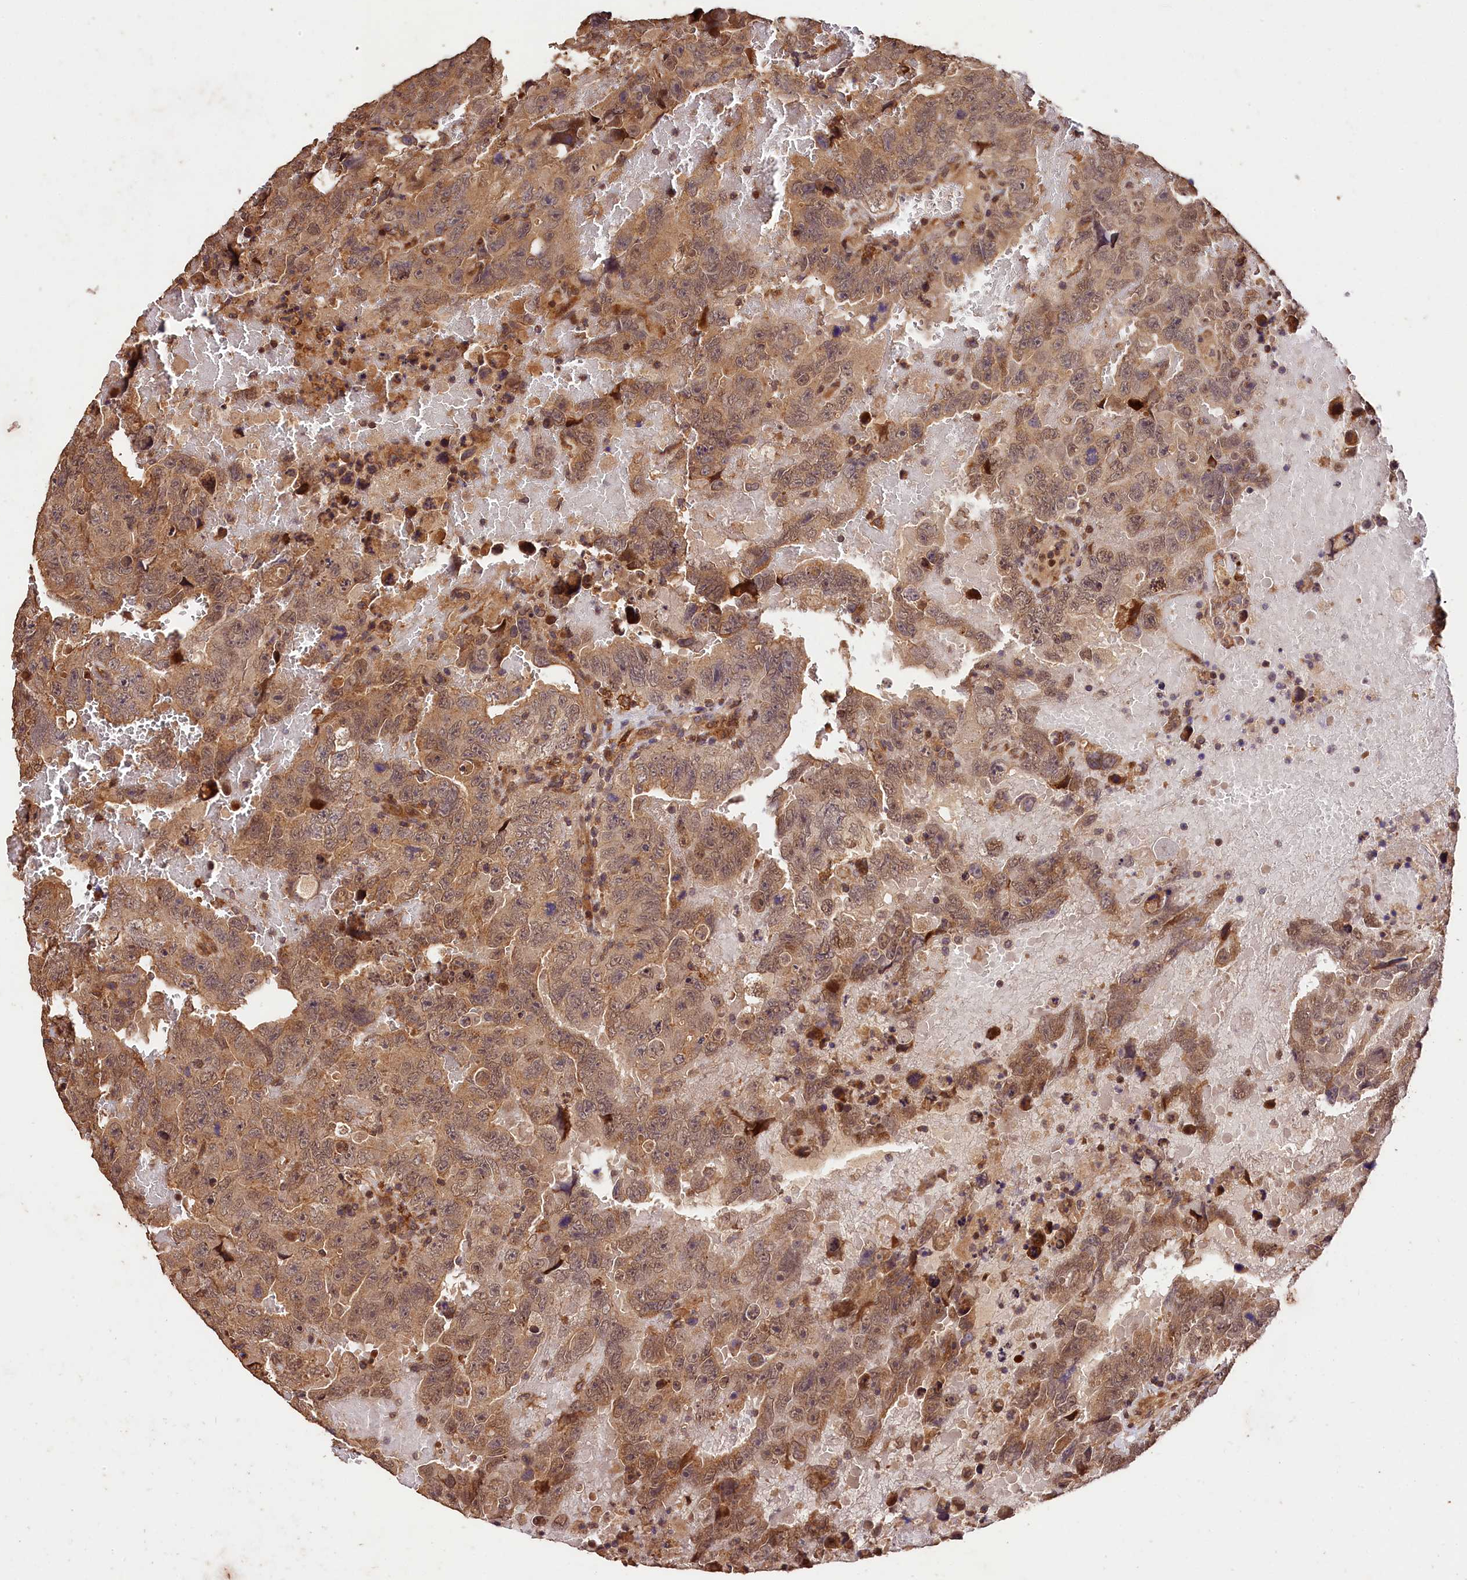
{"staining": {"intensity": "moderate", "quantity": ">75%", "location": "cytoplasmic/membranous,nuclear"}, "tissue": "testis cancer", "cell_type": "Tumor cells", "image_type": "cancer", "snomed": [{"axis": "morphology", "description": "Carcinoma, Embryonal, NOS"}, {"axis": "topography", "description": "Testis"}], "caption": "This micrograph reveals immunohistochemistry (IHC) staining of human testis embryonal carcinoma, with medium moderate cytoplasmic/membranous and nuclear staining in approximately >75% of tumor cells.", "gene": "KPTN", "patient": {"sex": "male", "age": 45}}